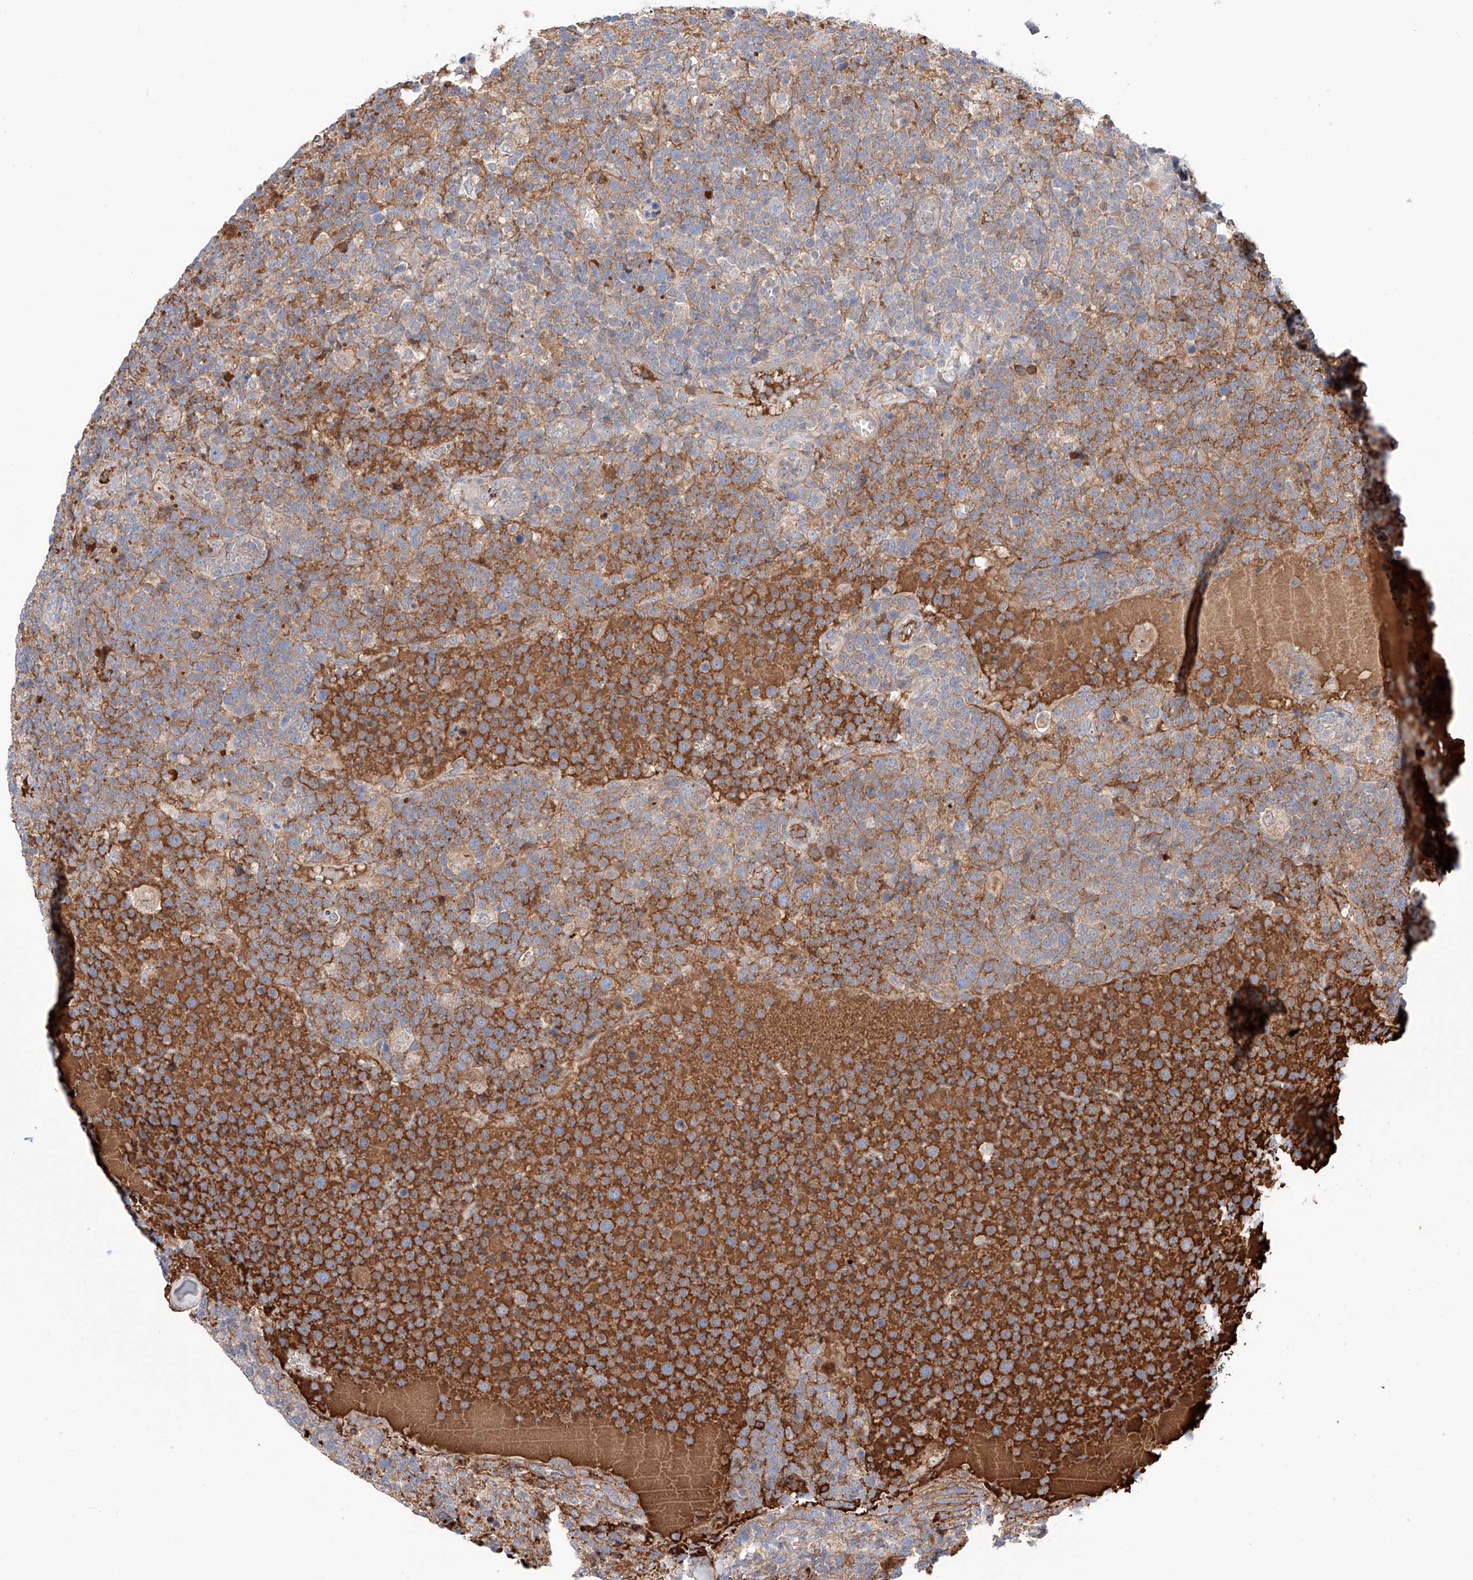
{"staining": {"intensity": "moderate", "quantity": "25%-75%", "location": "cytoplasmic/membranous"}, "tissue": "lymphoma", "cell_type": "Tumor cells", "image_type": "cancer", "snomed": [{"axis": "morphology", "description": "Malignant lymphoma, non-Hodgkin's type, High grade"}, {"axis": "topography", "description": "Lymph node"}], "caption": "Approximately 25%-75% of tumor cells in malignant lymphoma, non-Hodgkin's type (high-grade) reveal moderate cytoplasmic/membranous protein expression as visualized by brown immunohistochemical staining.", "gene": "PGGT1B", "patient": {"sex": "male", "age": 61}}